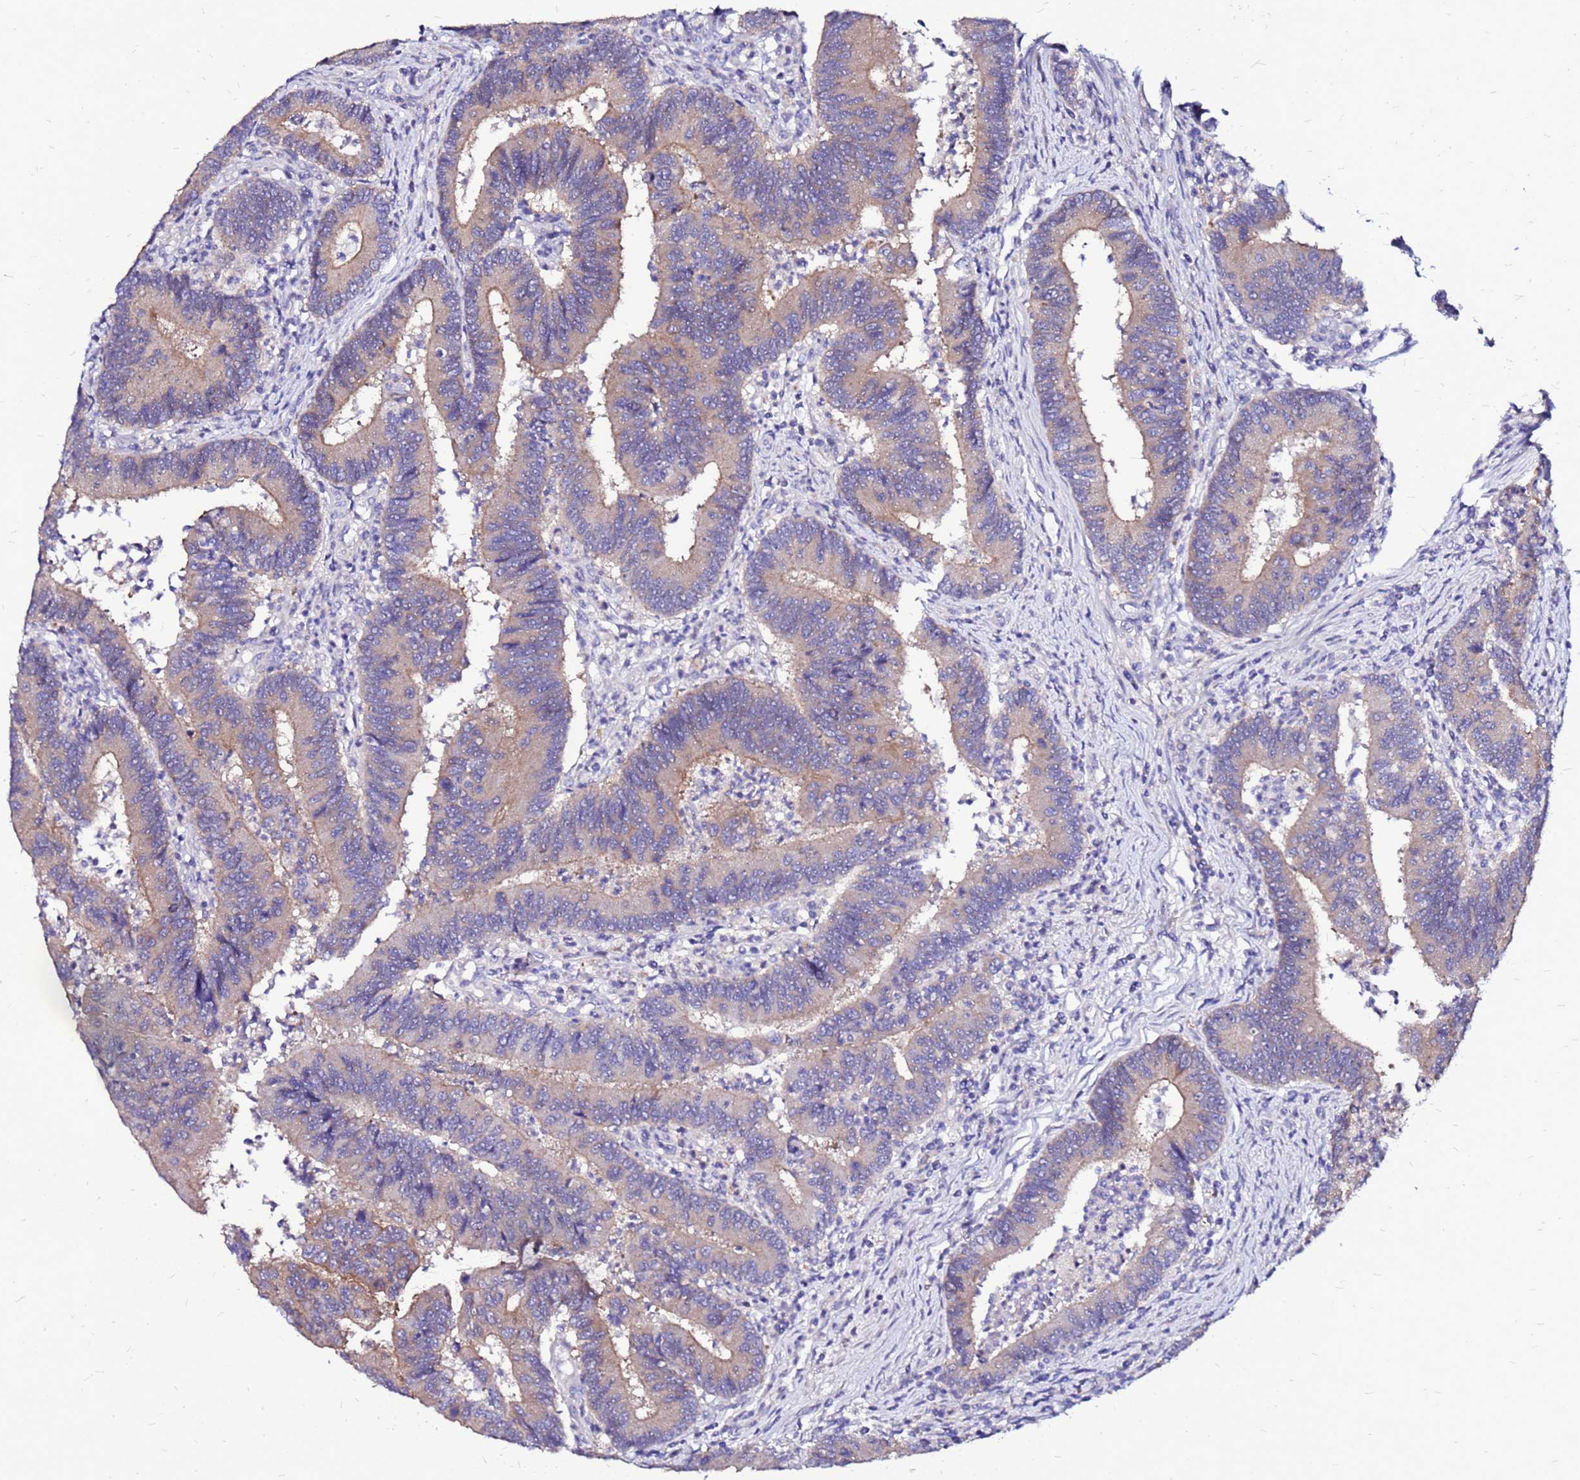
{"staining": {"intensity": "weak", "quantity": "25%-75%", "location": "cytoplasmic/membranous"}, "tissue": "colorectal cancer", "cell_type": "Tumor cells", "image_type": "cancer", "snomed": [{"axis": "morphology", "description": "Adenocarcinoma, NOS"}, {"axis": "topography", "description": "Colon"}], "caption": "IHC image of neoplastic tissue: human adenocarcinoma (colorectal) stained using immunohistochemistry exhibits low levels of weak protein expression localized specifically in the cytoplasmic/membranous of tumor cells, appearing as a cytoplasmic/membranous brown color.", "gene": "ARHGEF5", "patient": {"sex": "female", "age": 67}}